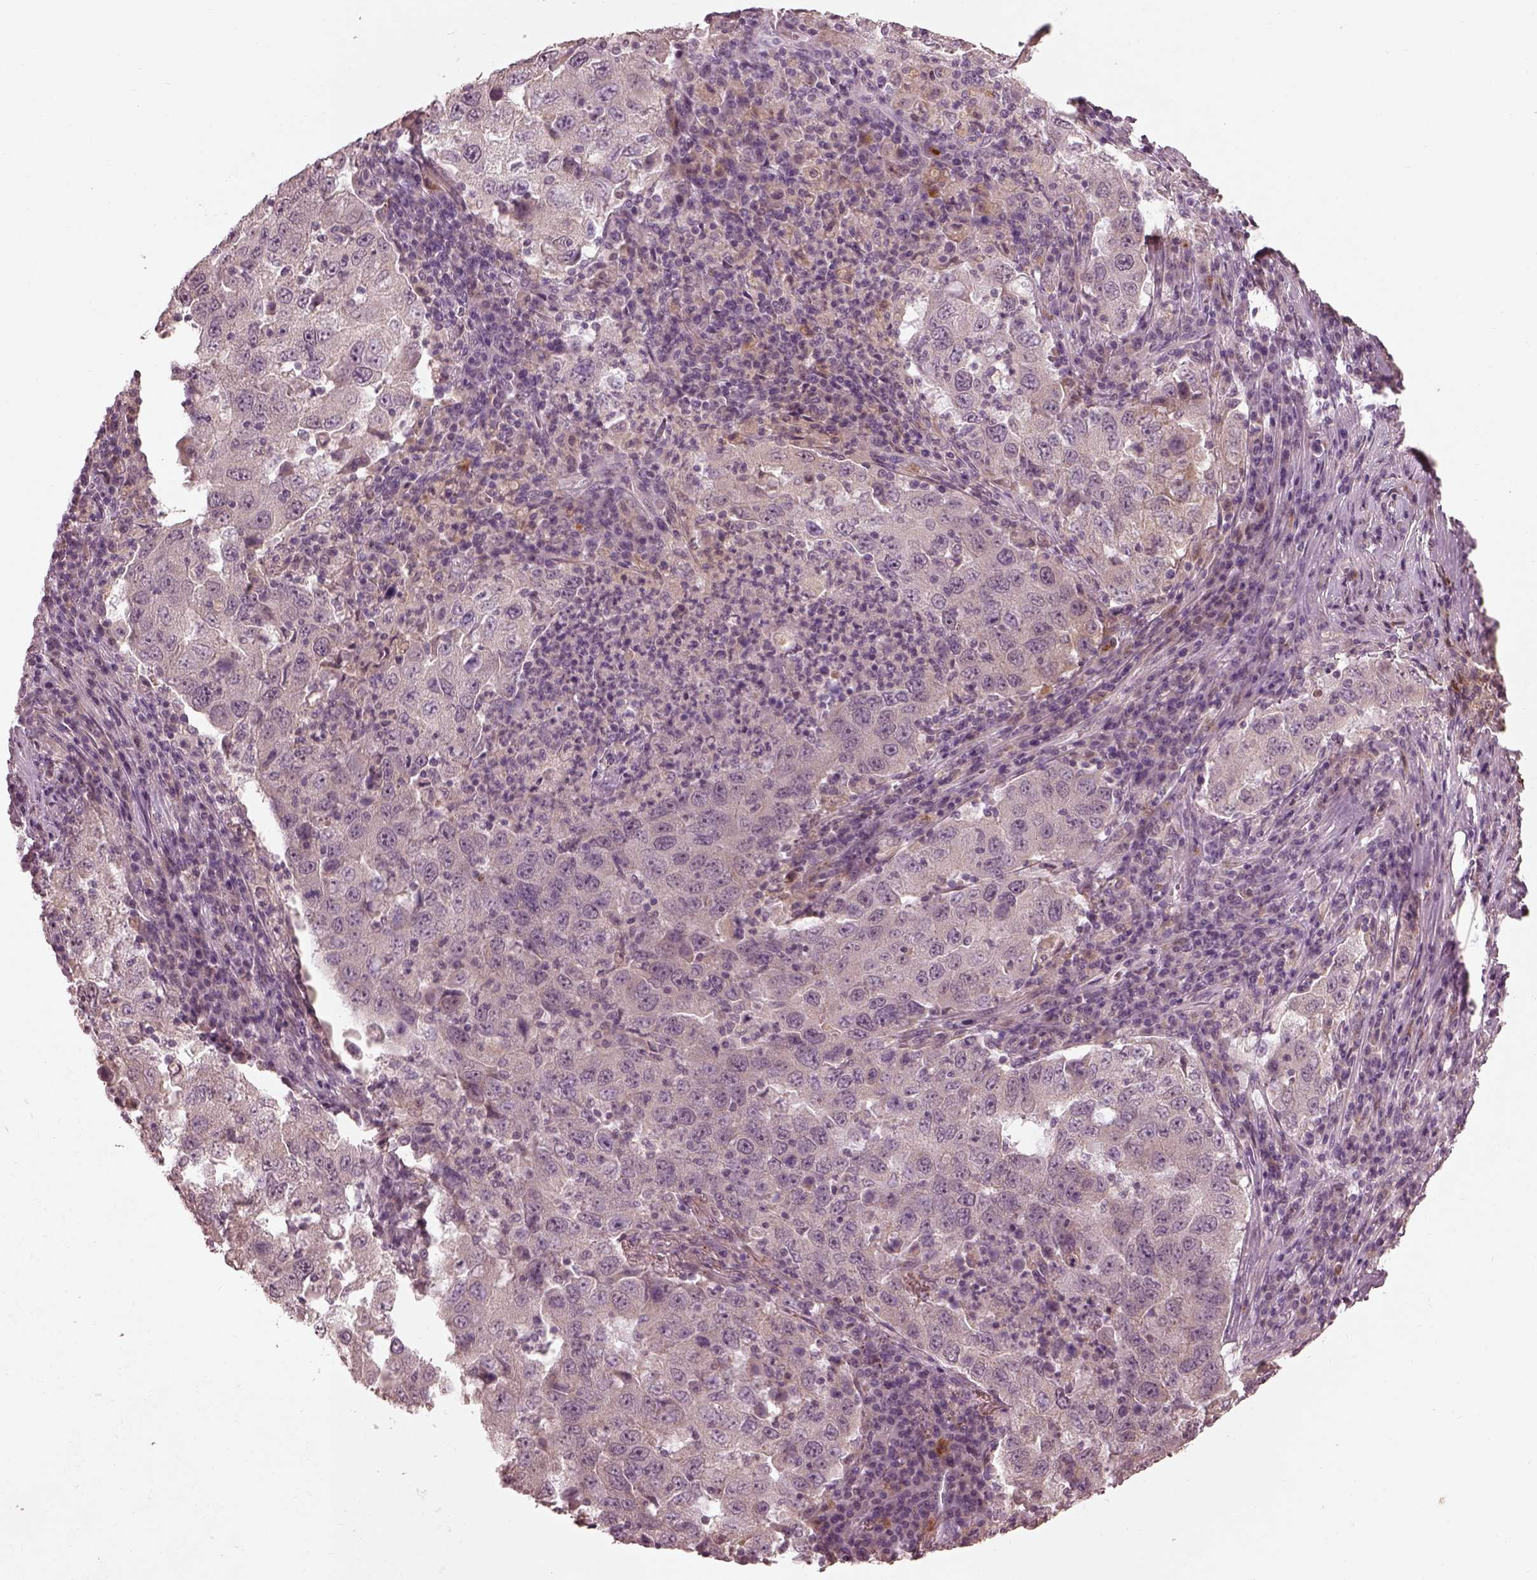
{"staining": {"intensity": "negative", "quantity": "none", "location": "none"}, "tissue": "lung cancer", "cell_type": "Tumor cells", "image_type": "cancer", "snomed": [{"axis": "morphology", "description": "Adenocarcinoma, NOS"}, {"axis": "topography", "description": "Lung"}], "caption": "Histopathology image shows no protein expression in tumor cells of adenocarcinoma (lung) tissue. Brightfield microscopy of immunohistochemistry (IHC) stained with DAB (3,3'-diaminobenzidine) (brown) and hematoxylin (blue), captured at high magnification.", "gene": "SLC25A46", "patient": {"sex": "male", "age": 73}}